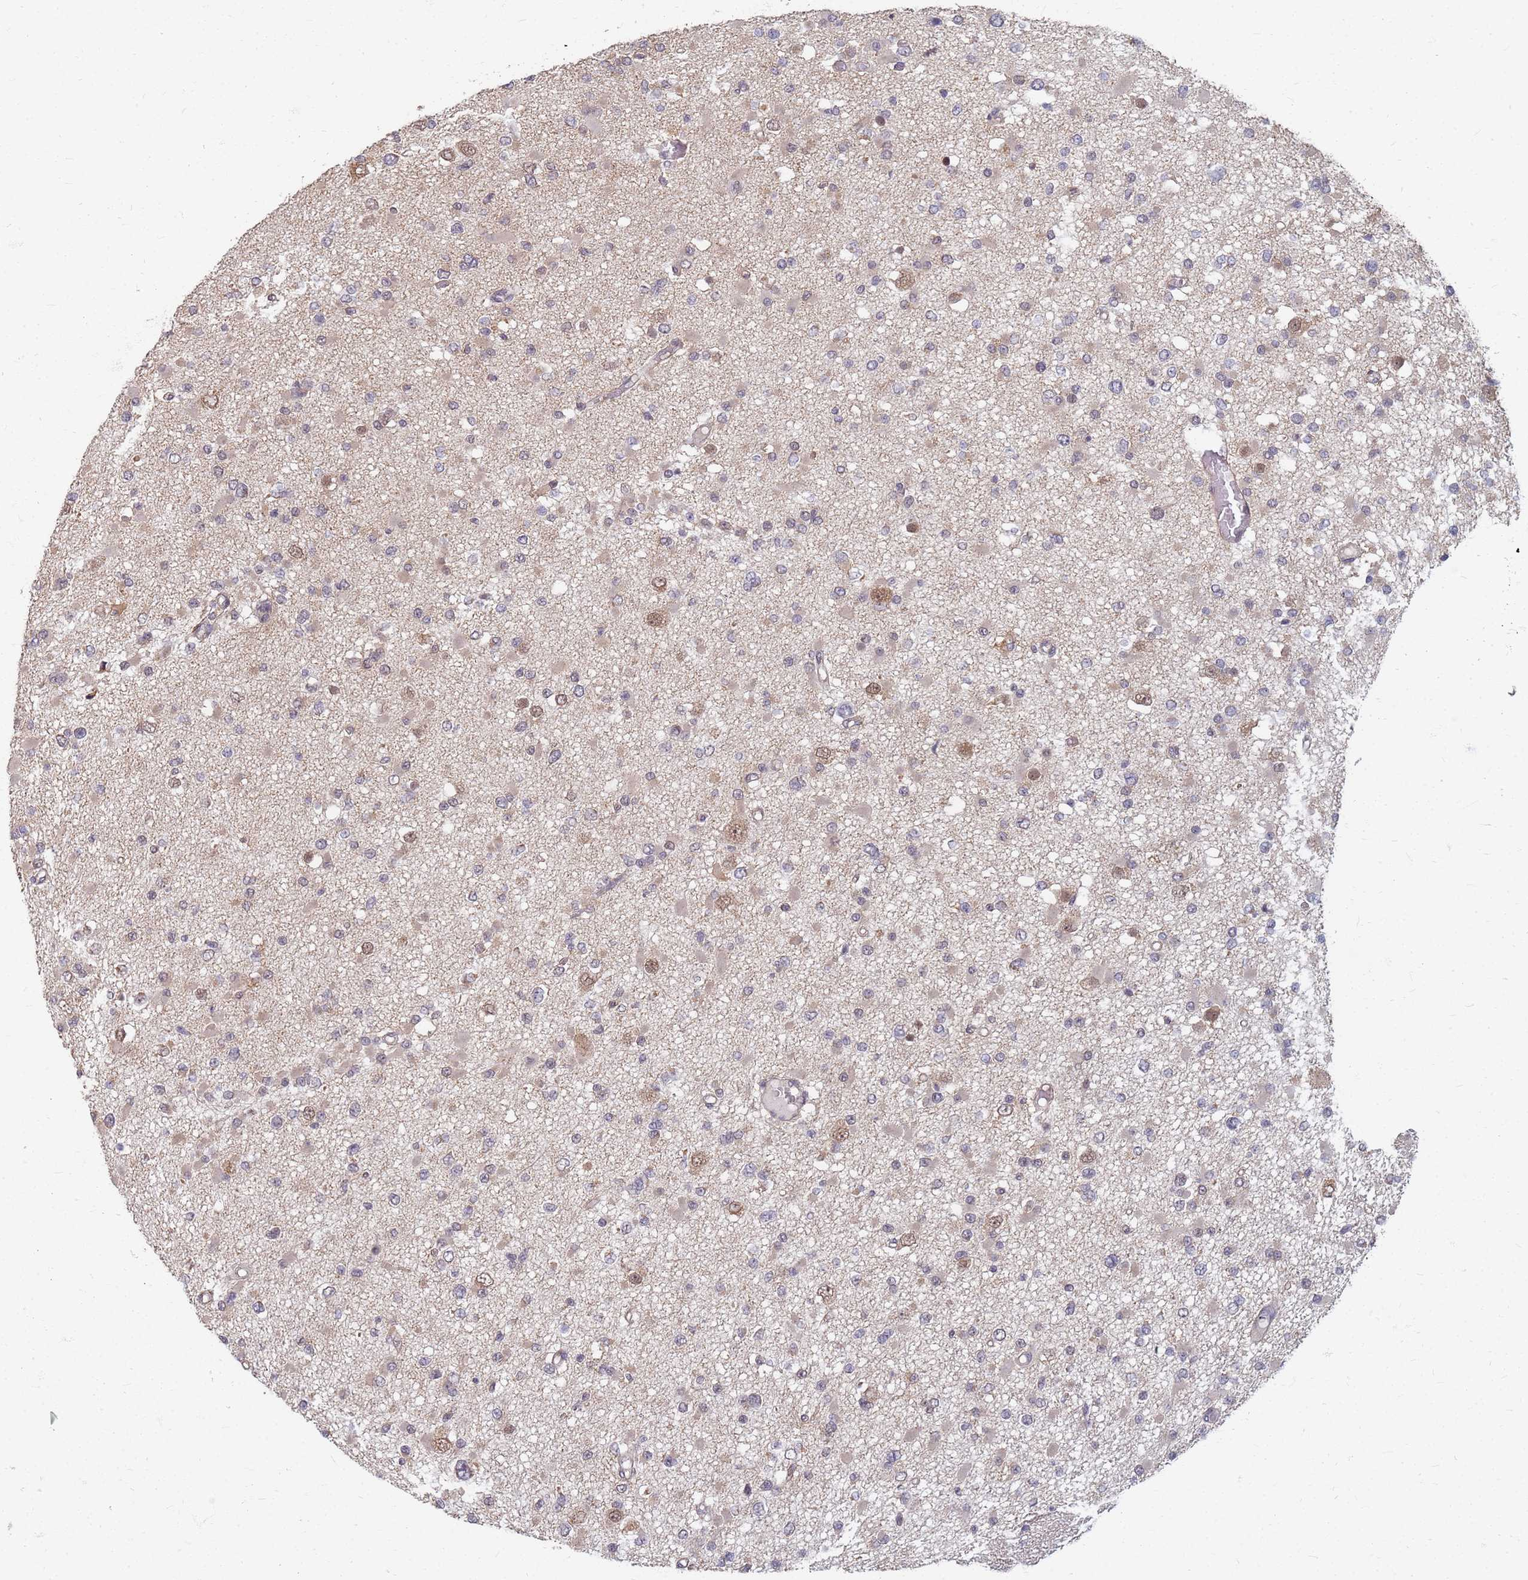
{"staining": {"intensity": "negative", "quantity": "none", "location": "none"}, "tissue": "glioma", "cell_type": "Tumor cells", "image_type": "cancer", "snomed": [{"axis": "morphology", "description": "Glioma, malignant, Low grade"}, {"axis": "topography", "description": "Brain"}], "caption": "Immunohistochemistry photomicrograph of neoplastic tissue: low-grade glioma (malignant) stained with DAB shows no significant protein expression in tumor cells.", "gene": "ITGB4", "patient": {"sex": "female", "age": 22}}